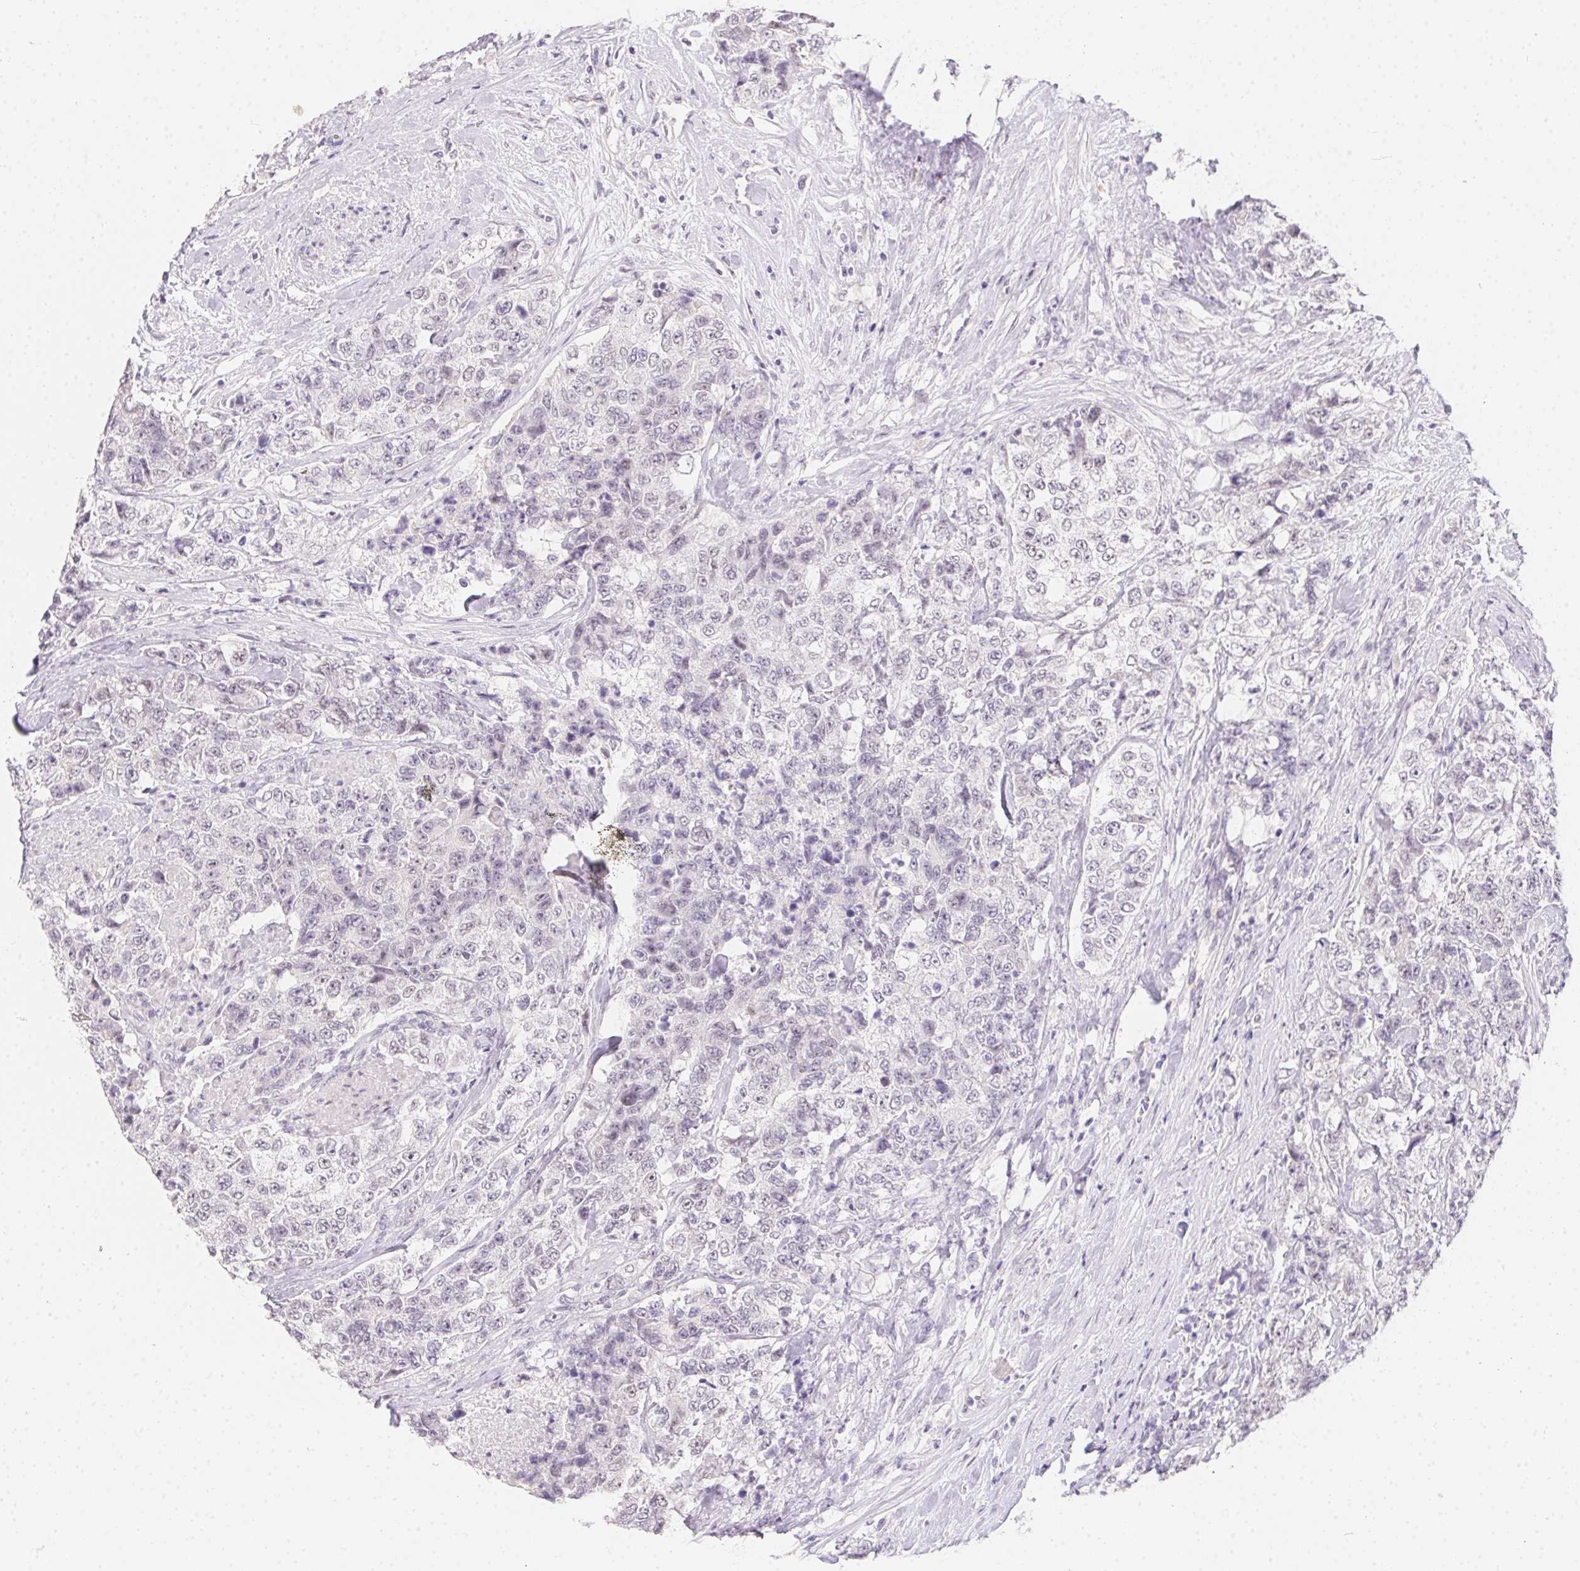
{"staining": {"intensity": "negative", "quantity": "none", "location": "none"}, "tissue": "urothelial cancer", "cell_type": "Tumor cells", "image_type": "cancer", "snomed": [{"axis": "morphology", "description": "Urothelial carcinoma, High grade"}, {"axis": "topography", "description": "Urinary bladder"}], "caption": "A high-resolution histopathology image shows immunohistochemistry staining of urothelial cancer, which demonstrates no significant positivity in tumor cells. Brightfield microscopy of immunohistochemistry (IHC) stained with DAB (brown) and hematoxylin (blue), captured at high magnification.", "gene": "MORC1", "patient": {"sex": "female", "age": 78}}